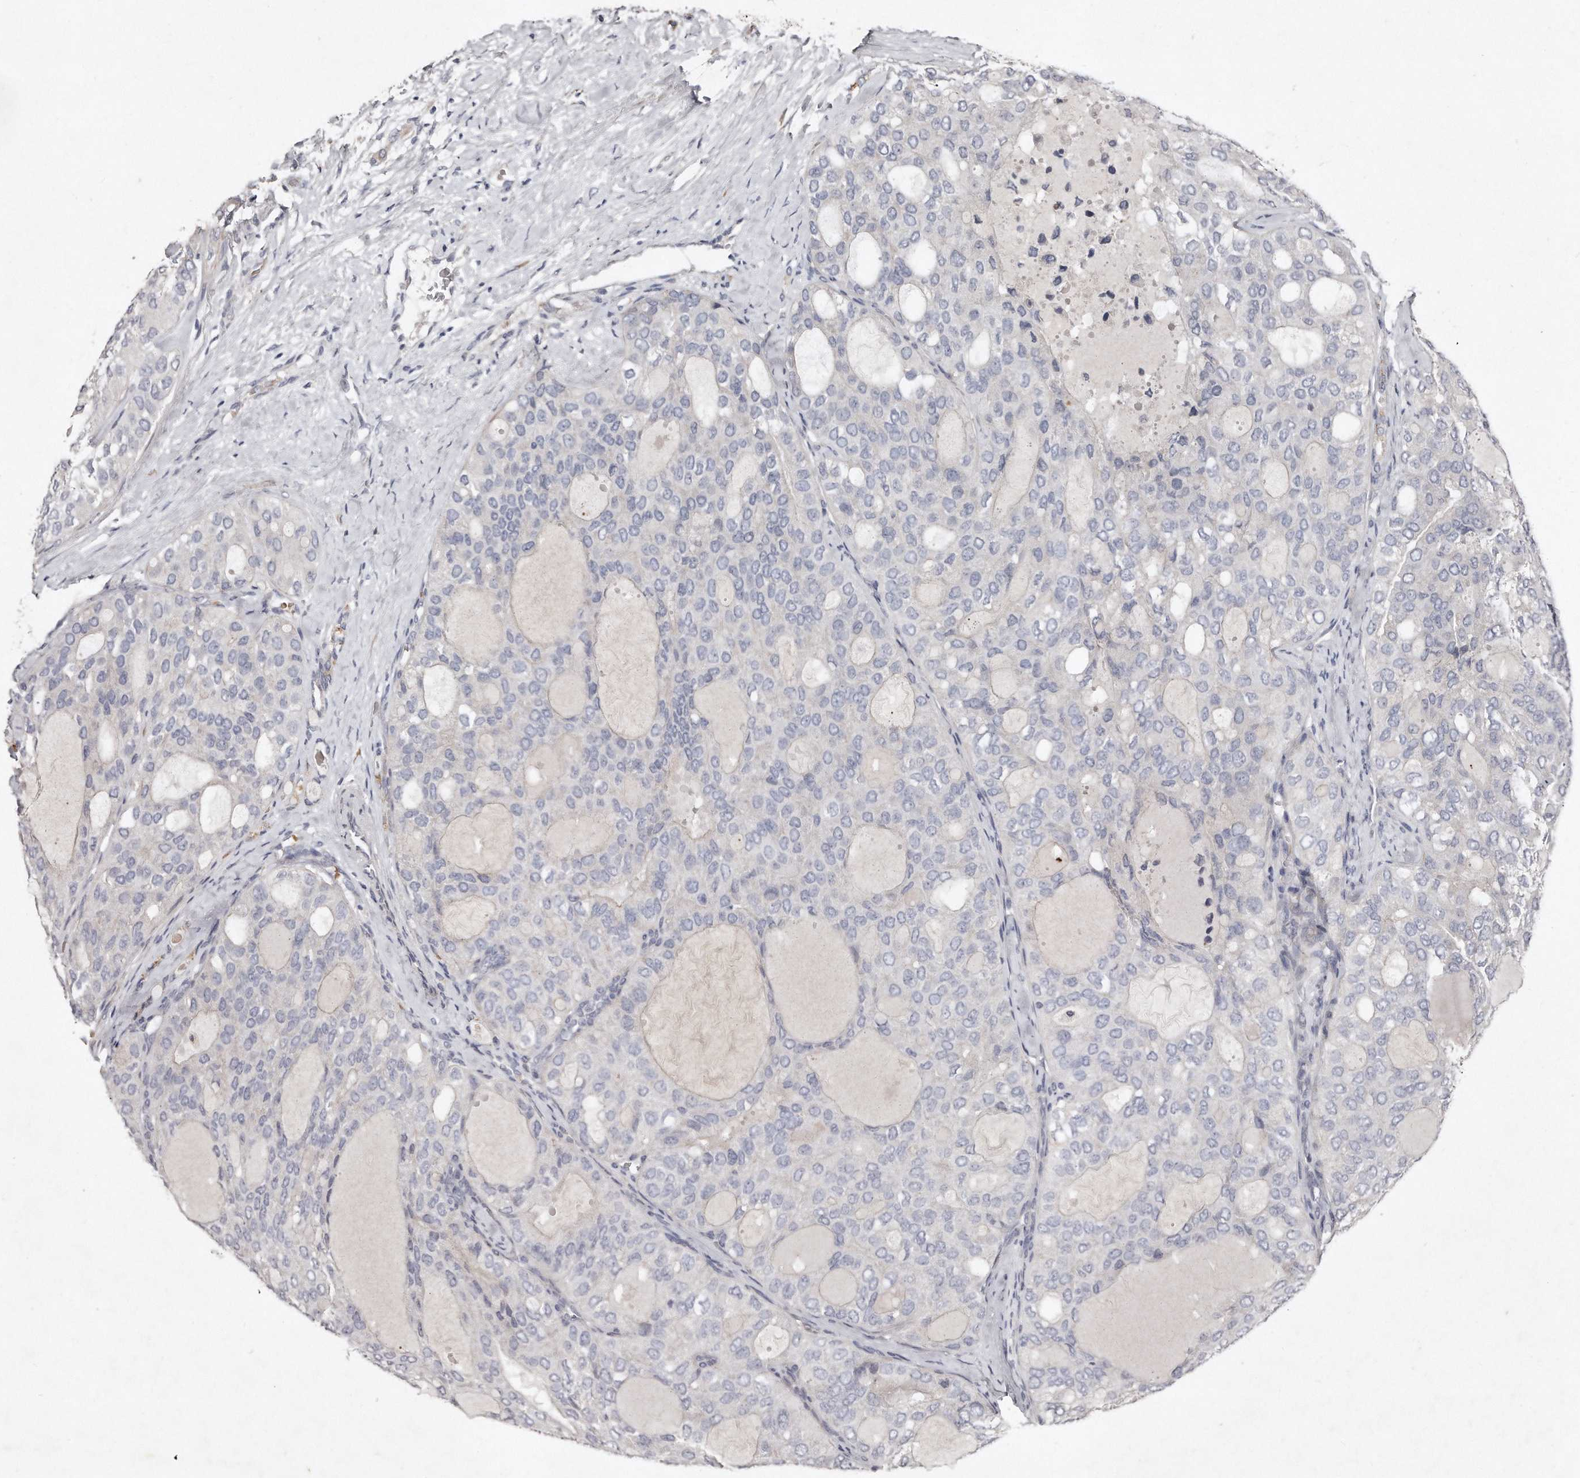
{"staining": {"intensity": "negative", "quantity": "none", "location": "none"}, "tissue": "thyroid cancer", "cell_type": "Tumor cells", "image_type": "cancer", "snomed": [{"axis": "morphology", "description": "Follicular adenoma carcinoma, NOS"}, {"axis": "topography", "description": "Thyroid gland"}], "caption": "Histopathology image shows no protein staining in tumor cells of thyroid follicular adenoma carcinoma tissue. (Stains: DAB immunohistochemistry (IHC) with hematoxylin counter stain, Microscopy: brightfield microscopy at high magnification).", "gene": "TECR", "patient": {"sex": "male", "age": 75}}